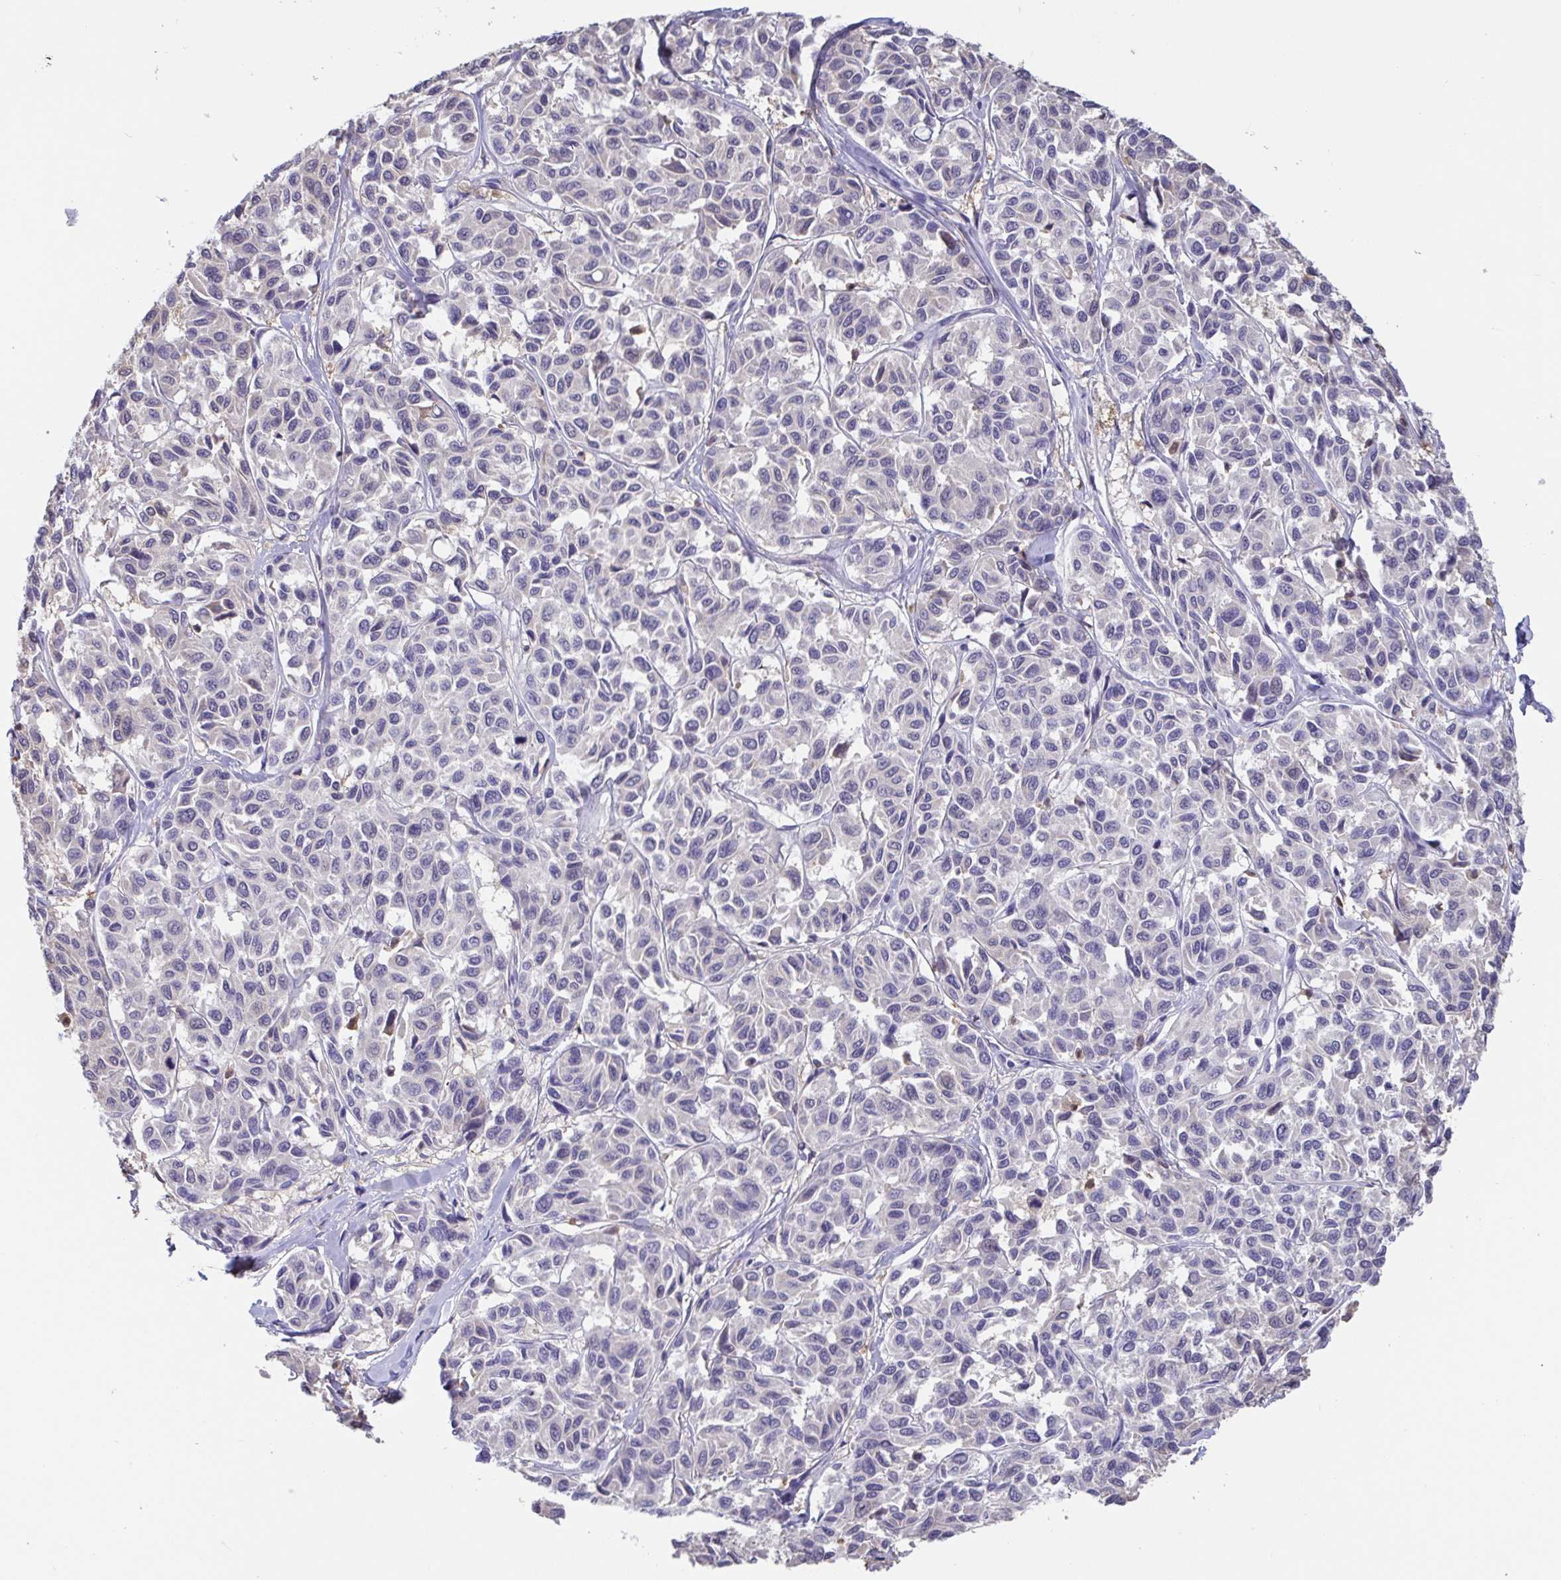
{"staining": {"intensity": "negative", "quantity": "none", "location": "none"}, "tissue": "melanoma", "cell_type": "Tumor cells", "image_type": "cancer", "snomed": [{"axis": "morphology", "description": "Malignant melanoma, NOS"}, {"axis": "topography", "description": "Skin"}], "caption": "Histopathology image shows no protein staining in tumor cells of melanoma tissue.", "gene": "IDH1", "patient": {"sex": "female", "age": 66}}